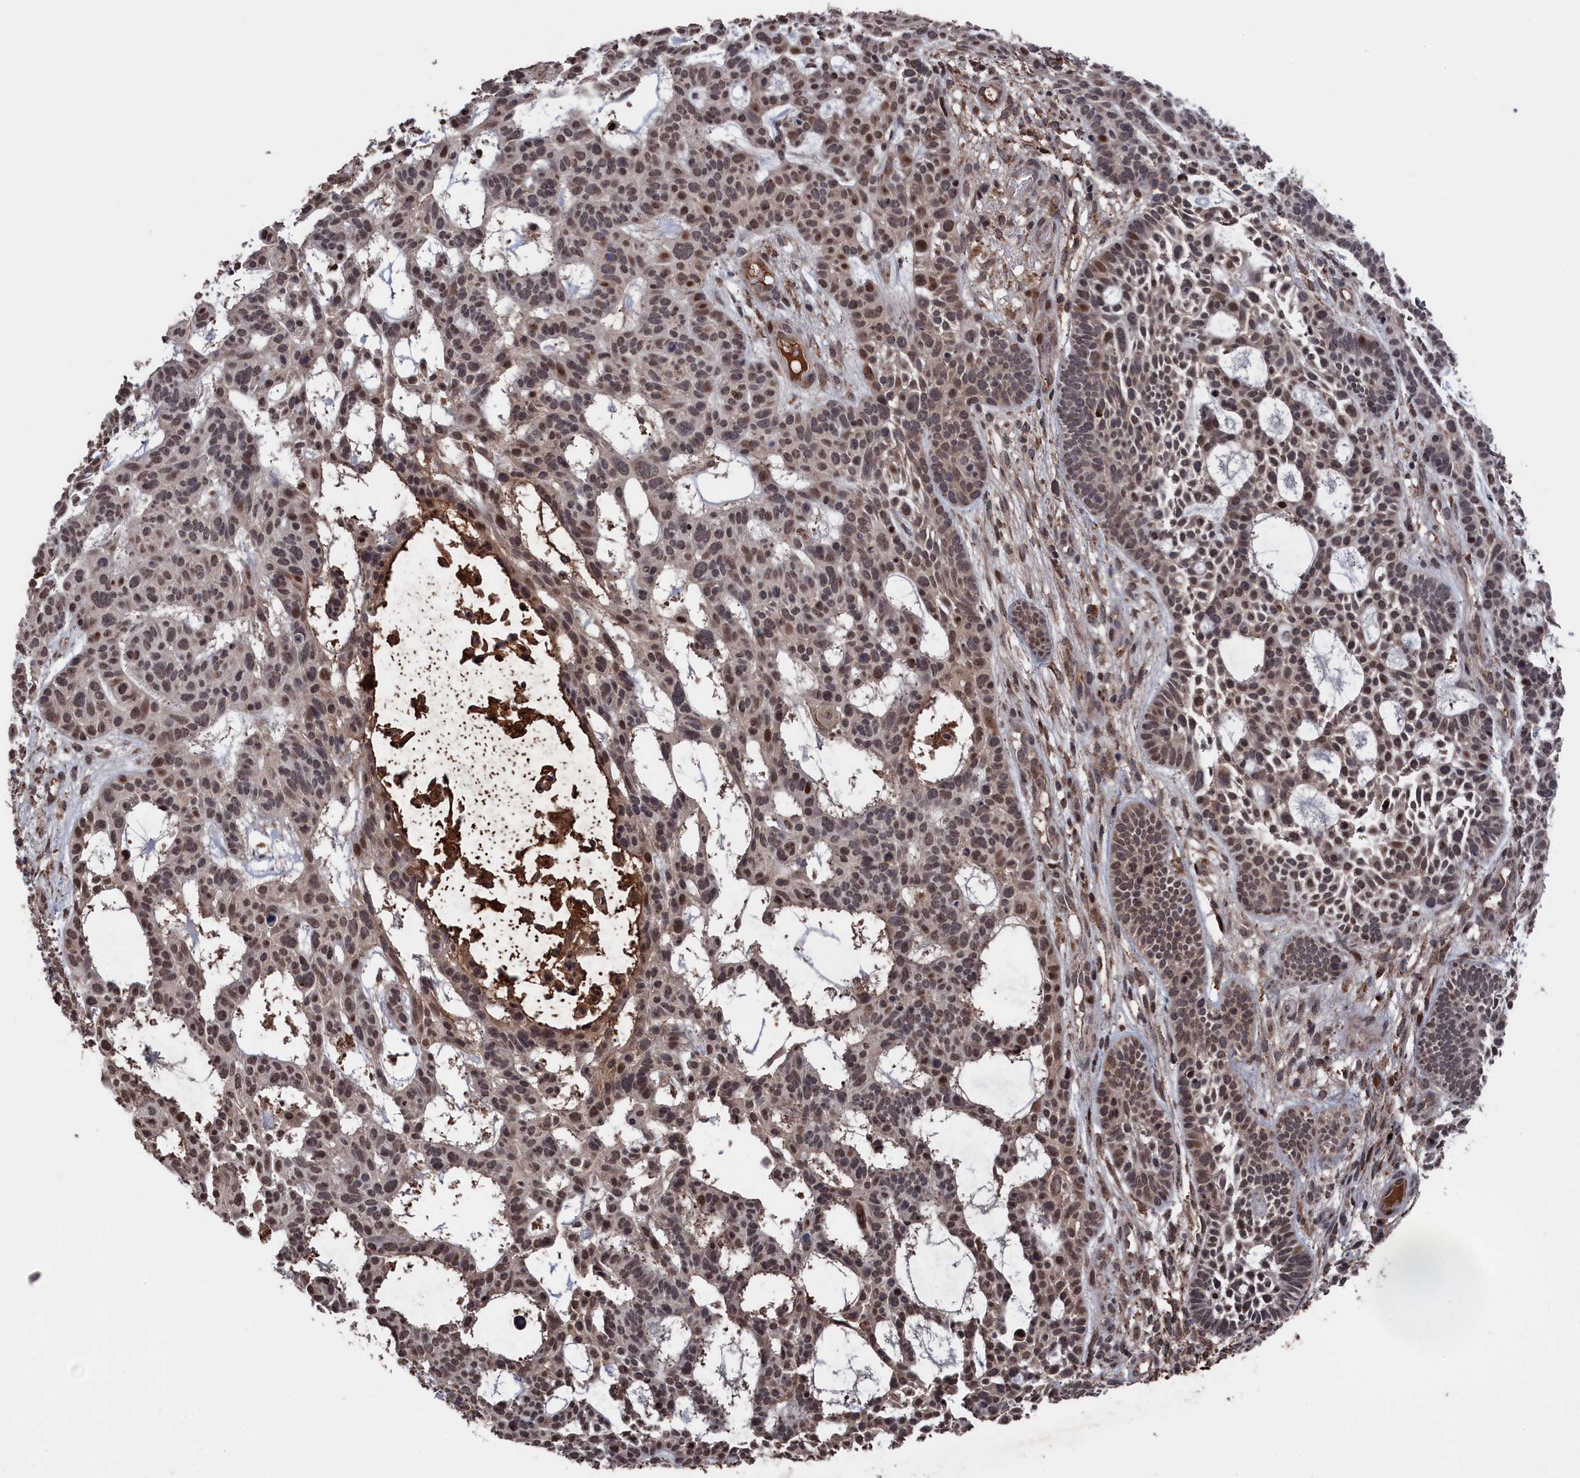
{"staining": {"intensity": "moderate", "quantity": ">75%", "location": "nuclear"}, "tissue": "skin cancer", "cell_type": "Tumor cells", "image_type": "cancer", "snomed": [{"axis": "morphology", "description": "Basal cell carcinoma"}, {"axis": "topography", "description": "Skin"}], "caption": "An IHC histopathology image of tumor tissue is shown. Protein staining in brown shows moderate nuclear positivity in skin cancer (basal cell carcinoma) within tumor cells.", "gene": "CEACAM21", "patient": {"sex": "male", "age": 89}}